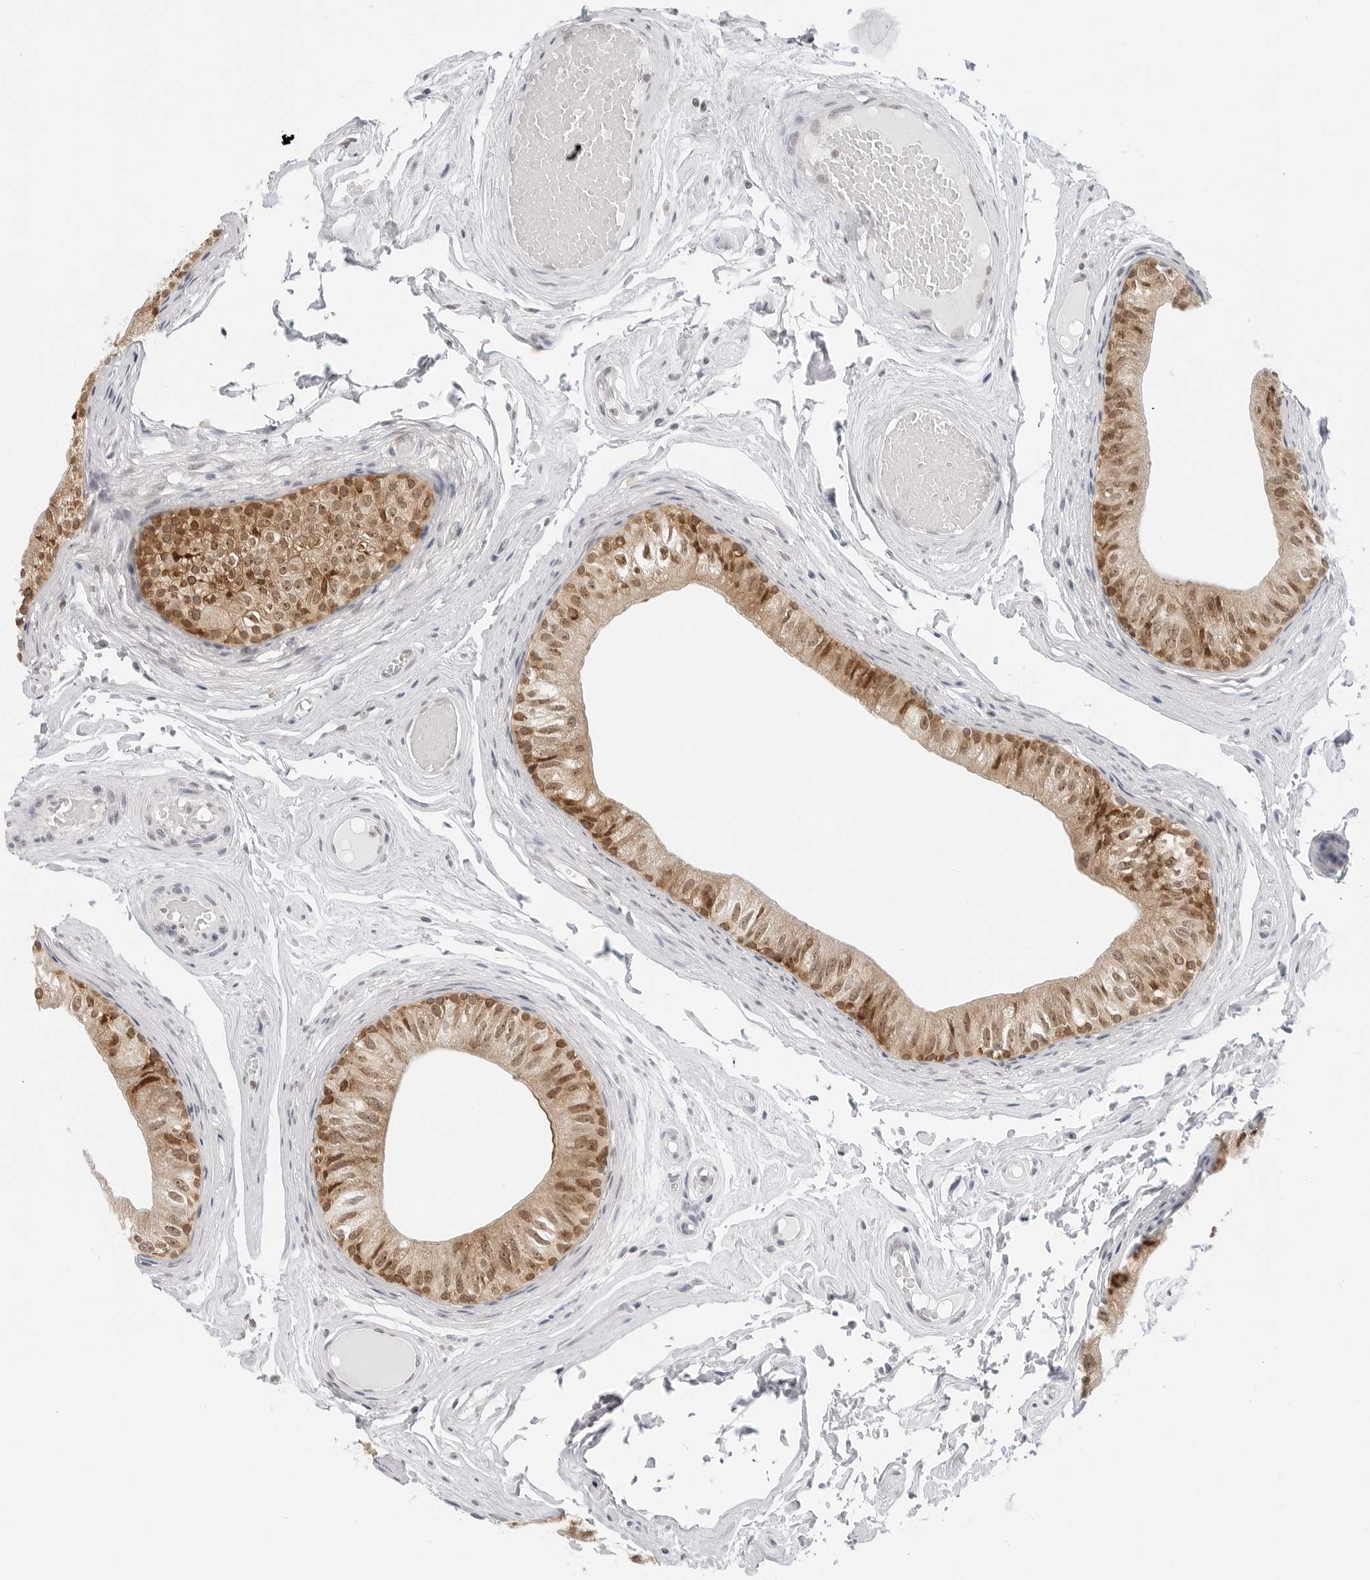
{"staining": {"intensity": "strong", "quantity": ">75%", "location": "cytoplasmic/membranous,nuclear"}, "tissue": "epididymis", "cell_type": "Glandular cells", "image_type": "normal", "snomed": [{"axis": "morphology", "description": "Normal tissue, NOS"}, {"axis": "topography", "description": "Epididymis"}], "caption": "An IHC histopathology image of unremarkable tissue is shown. Protein staining in brown labels strong cytoplasmic/membranous,nuclear positivity in epididymis within glandular cells. (IHC, brightfield microscopy, high magnification).", "gene": "METAP1", "patient": {"sex": "male", "age": 79}}